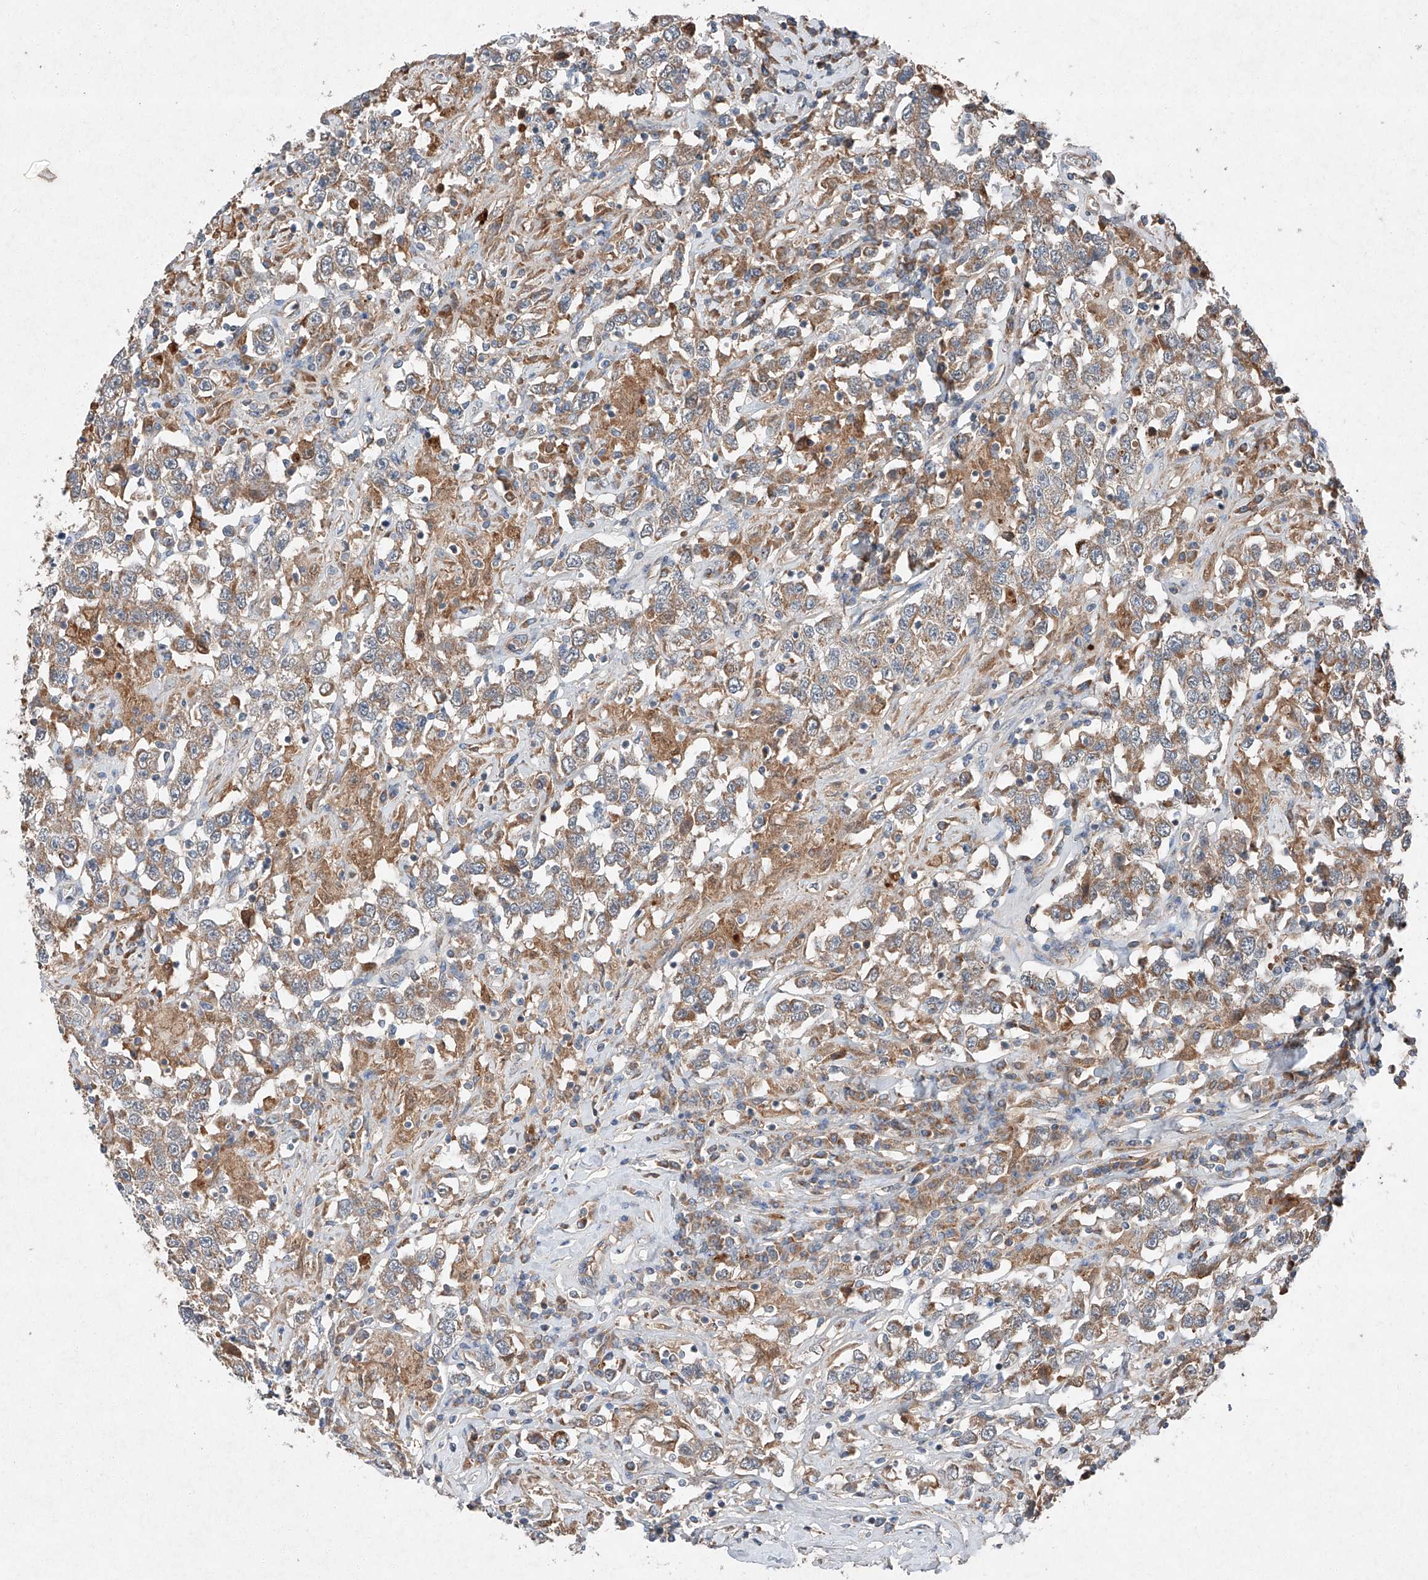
{"staining": {"intensity": "moderate", "quantity": "<25%", "location": "cytoplasmic/membranous"}, "tissue": "testis cancer", "cell_type": "Tumor cells", "image_type": "cancer", "snomed": [{"axis": "morphology", "description": "Seminoma, NOS"}, {"axis": "topography", "description": "Testis"}], "caption": "Testis cancer (seminoma) tissue displays moderate cytoplasmic/membranous staining in about <25% of tumor cells, visualized by immunohistochemistry.", "gene": "RUSC1", "patient": {"sex": "male", "age": 41}}